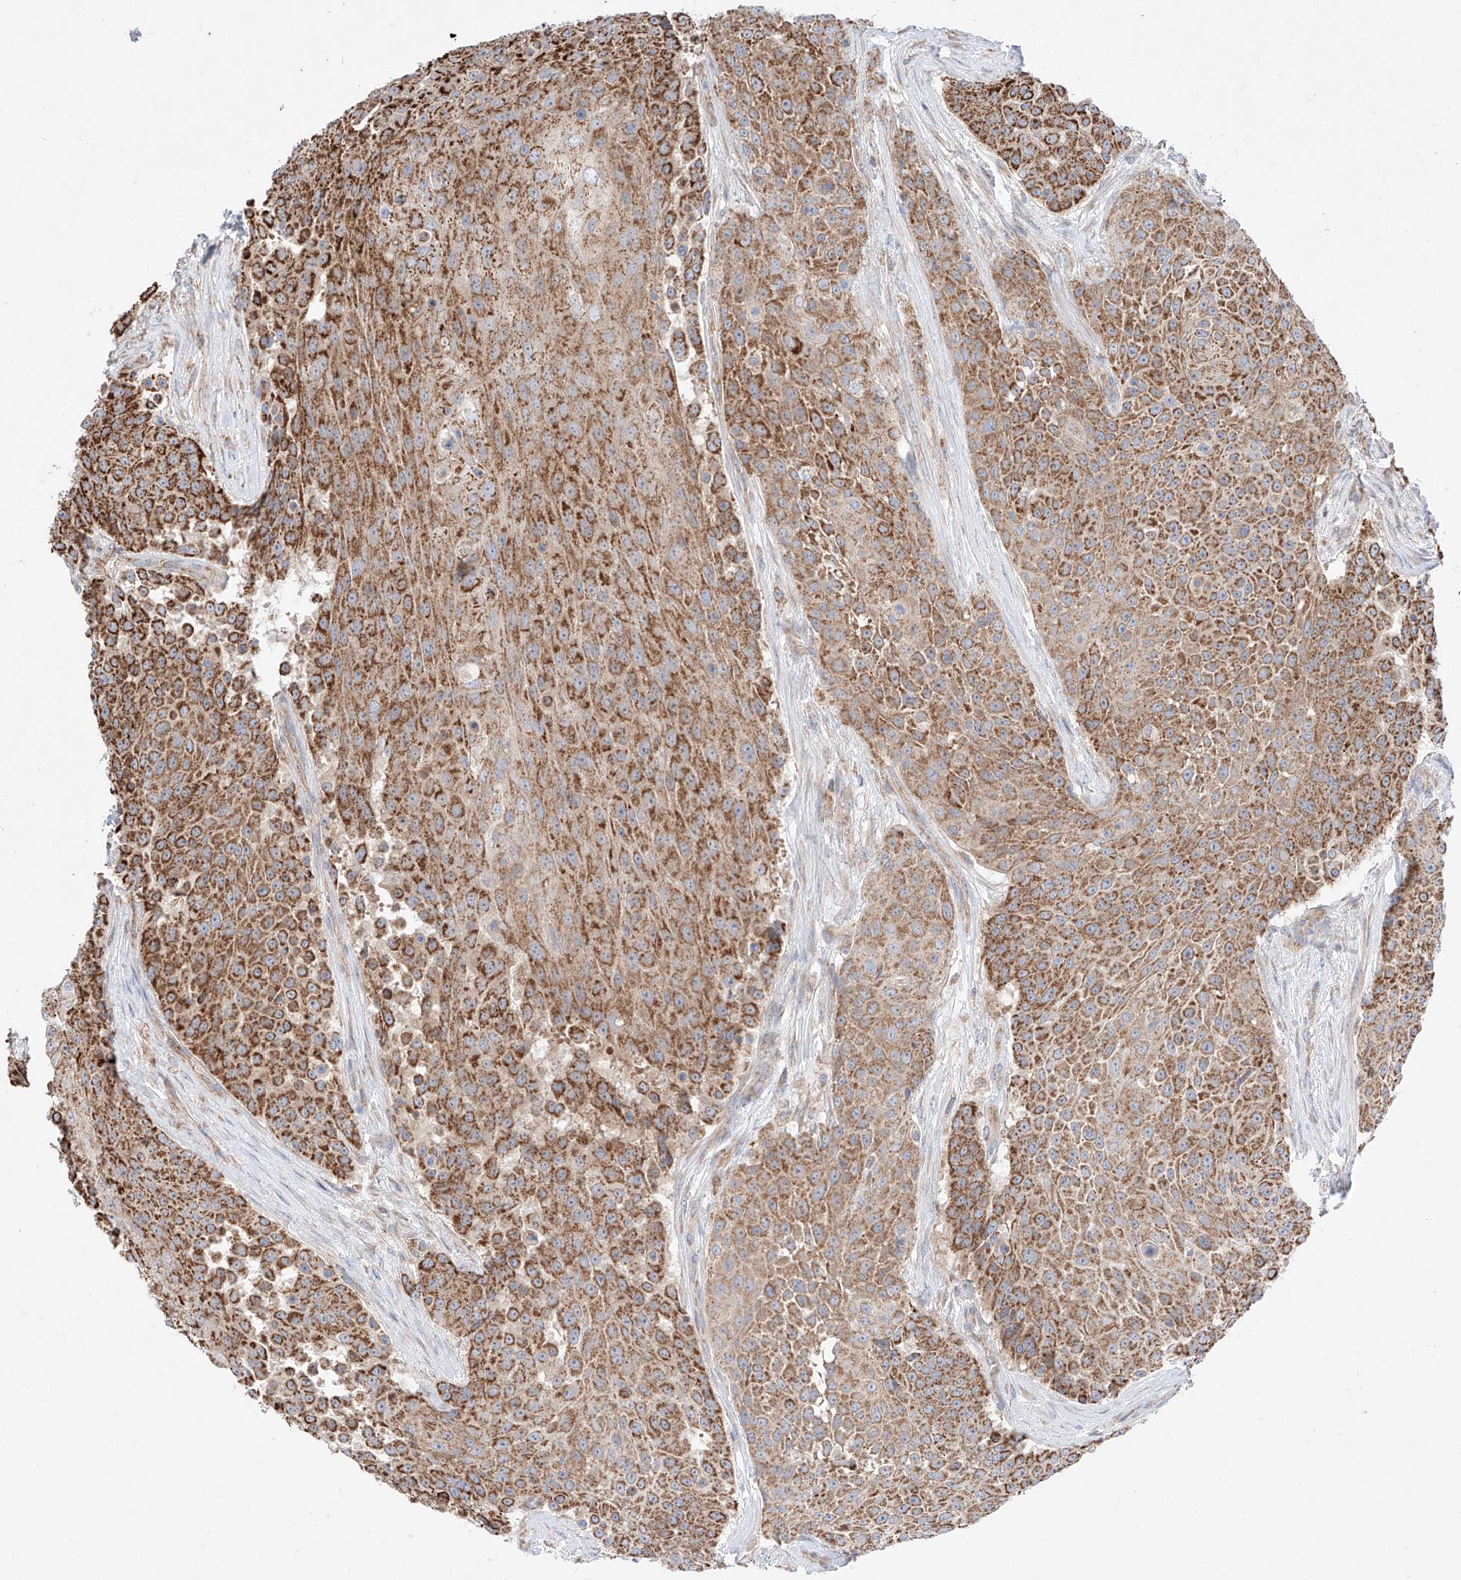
{"staining": {"intensity": "strong", "quantity": ">75%", "location": "cytoplasmic/membranous"}, "tissue": "urothelial cancer", "cell_type": "Tumor cells", "image_type": "cancer", "snomed": [{"axis": "morphology", "description": "Urothelial carcinoma, High grade"}, {"axis": "topography", "description": "Urinary bladder"}], "caption": "Strong cytoplasmic/membranous positivity for a protein is present in approximately >75% of tumor cells of urothelial cancer using IHC.", "gene": "KTI12", "patient": {"sex": "female", "age": 63}}